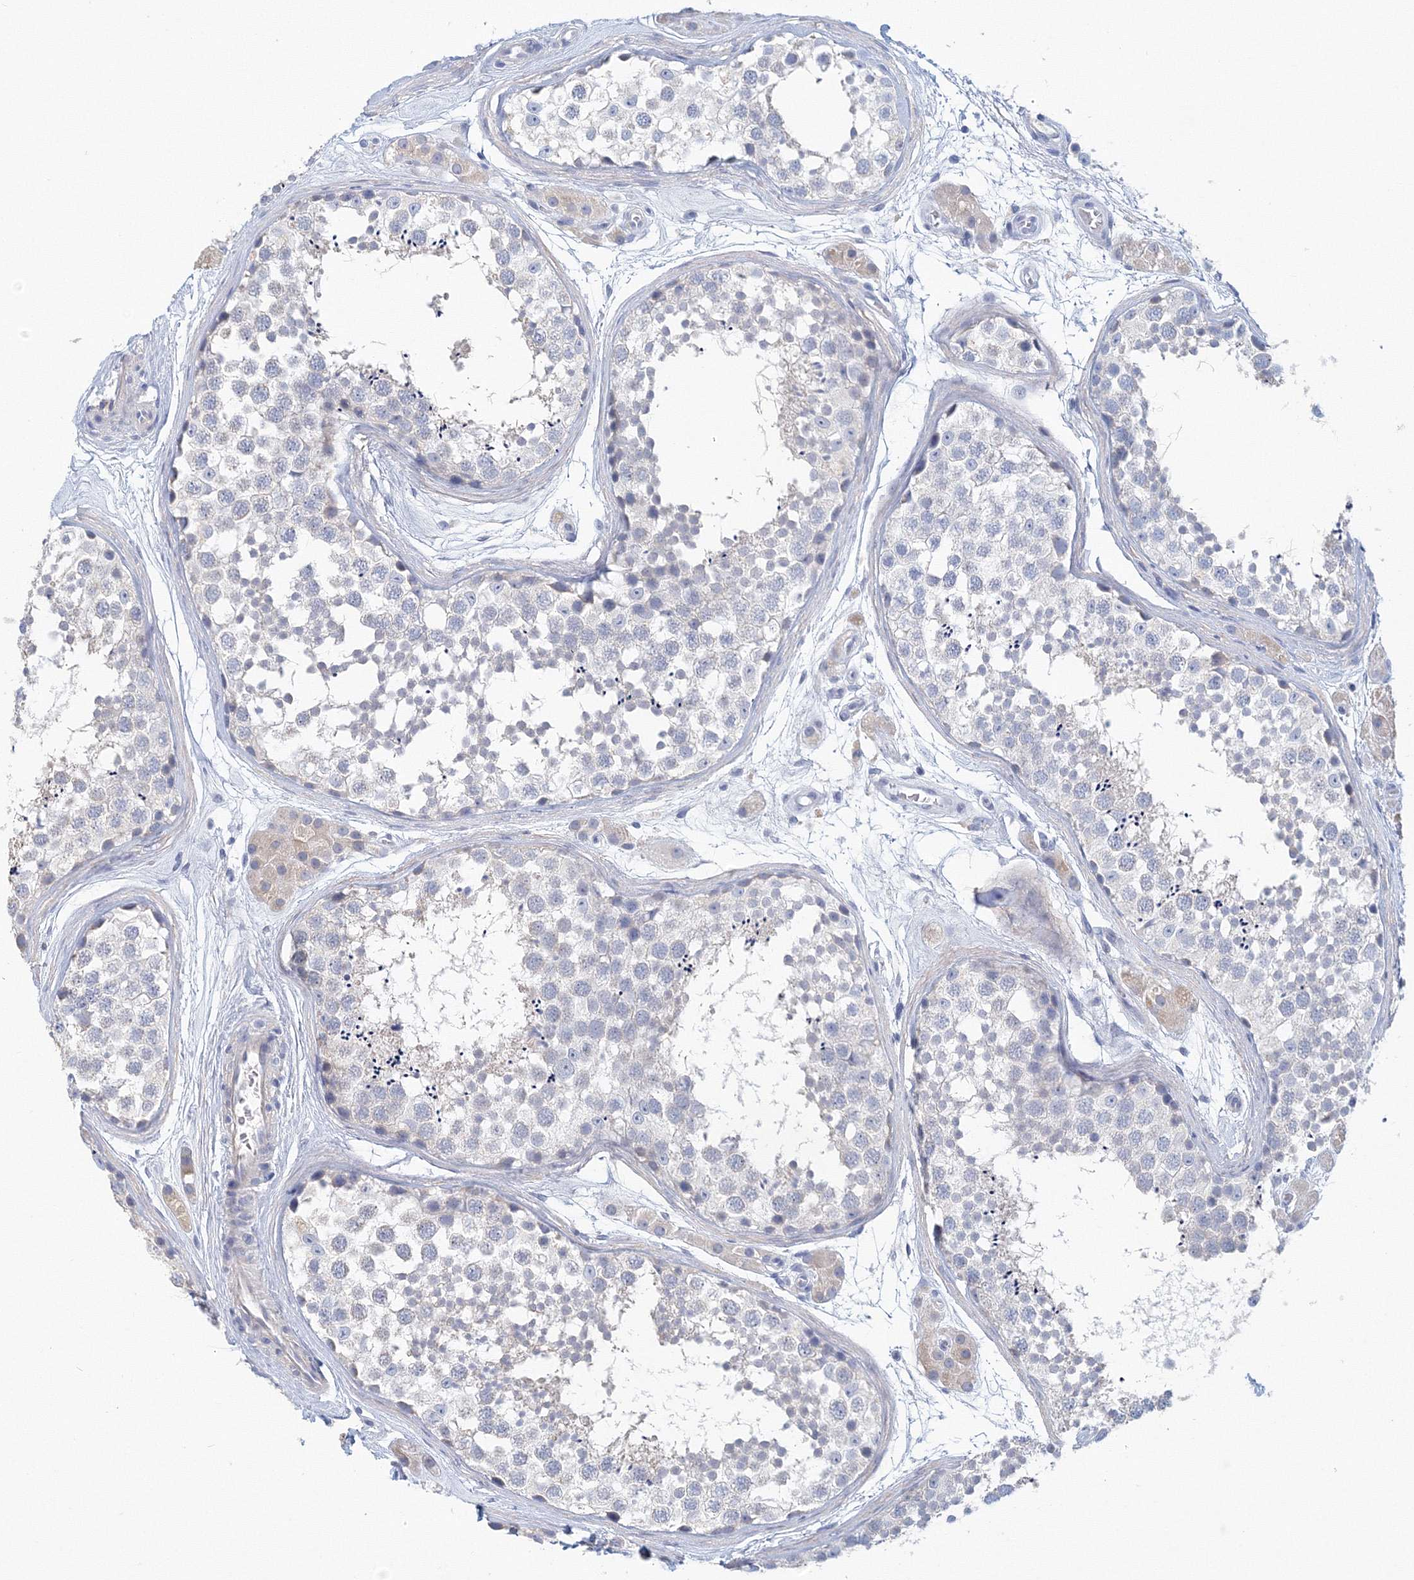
{"staining": {"intensity": "negative", "quantity": "none", "location": "none"}, "tissue": "testis", "cell_type": "Cells in seminiferous ducts", "image_type": "normal", "snomed": [{"axis": "morphology", "description": "Normal tissue, NOS"}, {"axis": "topography", "description": "Testis"}], "caption": "Cells in seminiferous ducts show no significant staining in benign testis. (Stains: DAB (3,3'-diaminobenzidine) IHC with hematoxylin counter stain, Microscopy: brightfield microscopy at high magnification).", "gene": "LRRIQ4", "patient": {"sex": "male", "age": 56}}